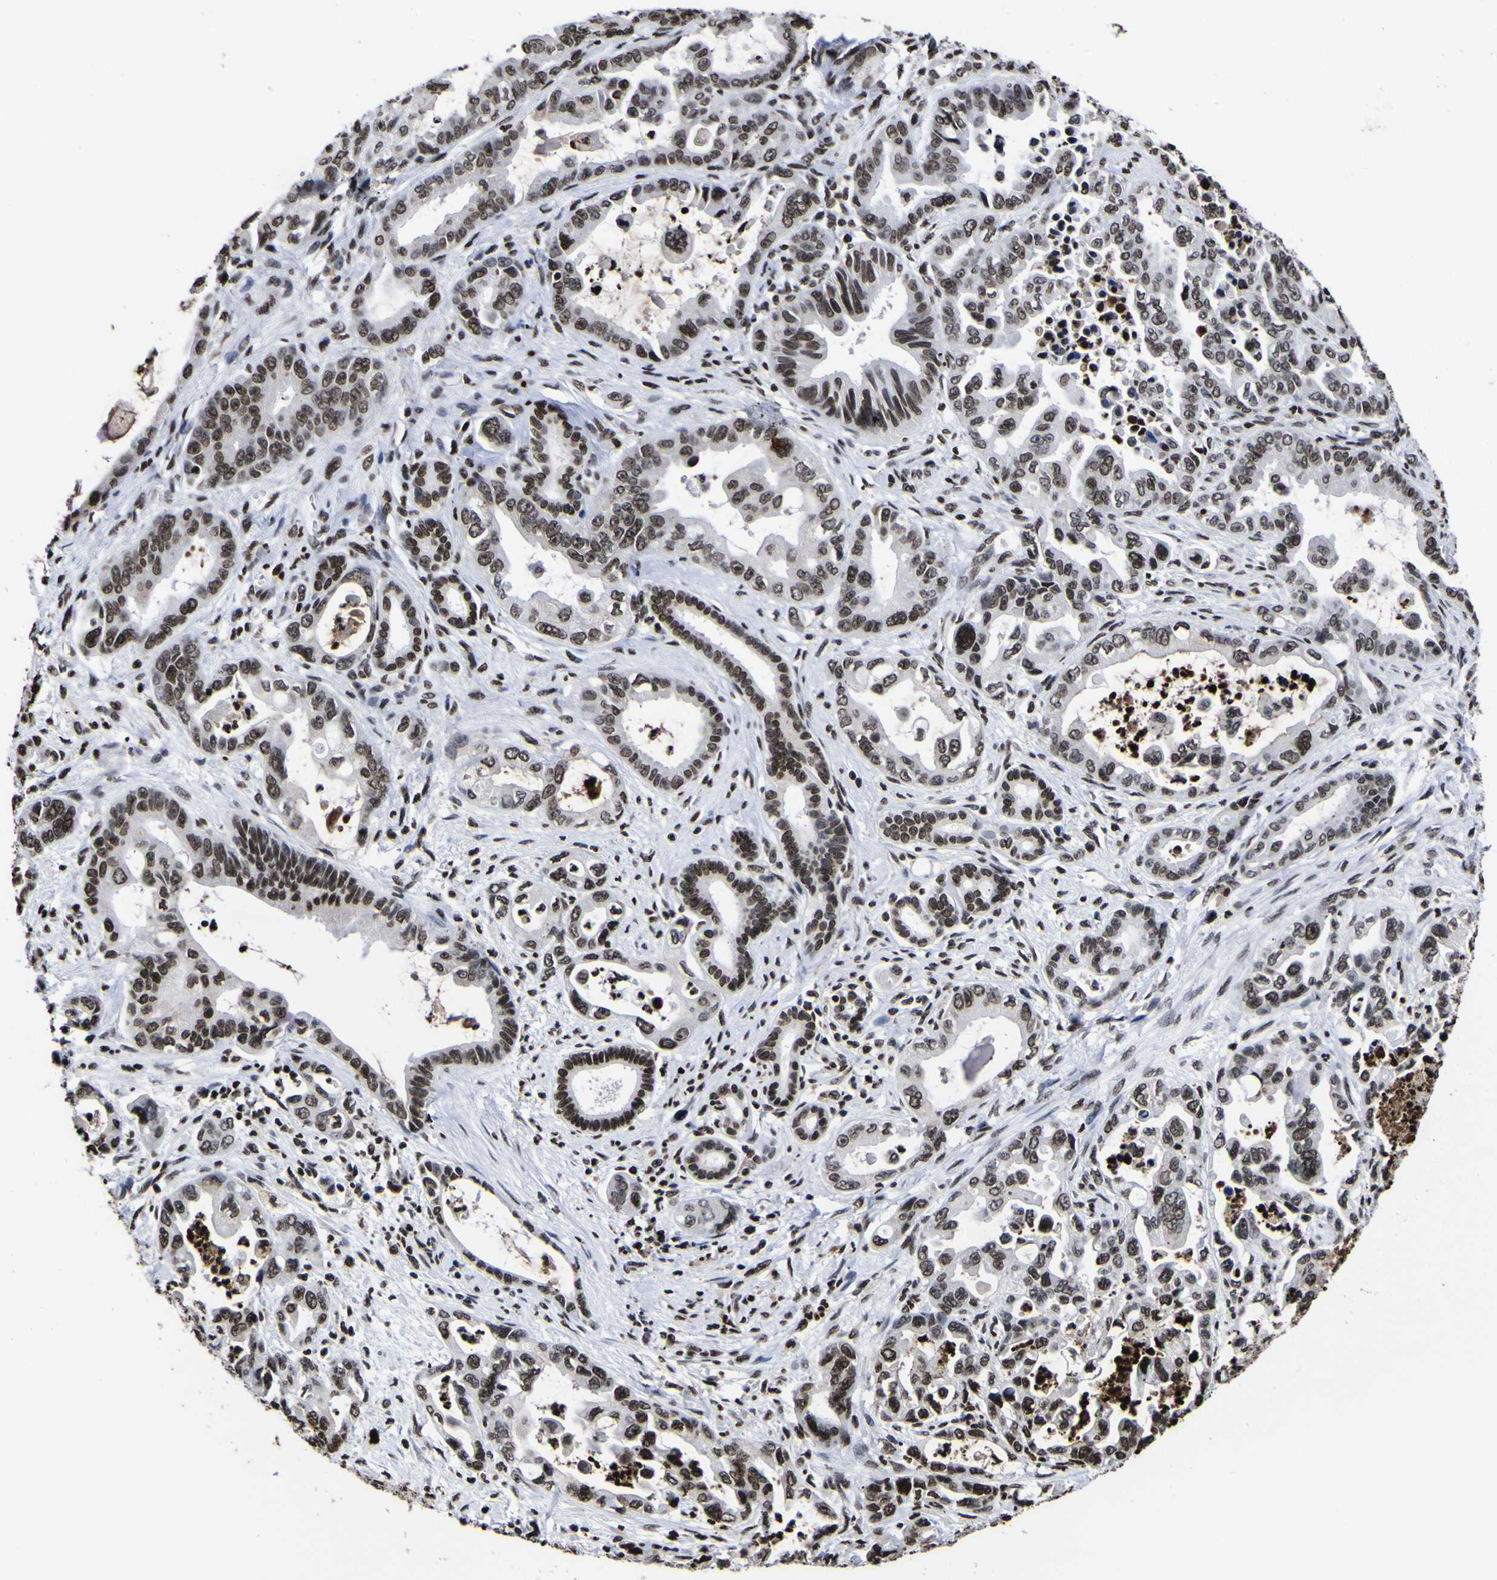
{"staining": {"intensity": "strong", "quantity": ">75%", "location": "nuclear"}, "tissue": "pancreatic cancer", "cell_type": "Tumor cells", "image_type": "cancer", "snomed": [{"axis": "morphology", "description": "Adenocarcinoma, NOS"}, {"axis": "topography", "description": "Pancreas"}], "caption": "Protein staining shows strong nuclear staining in approximately >75% of tumor cells in adenocarcinoma (pancreatic).", "gene": "PIAS1", "patient": {"sex": "male", "age": 70}}